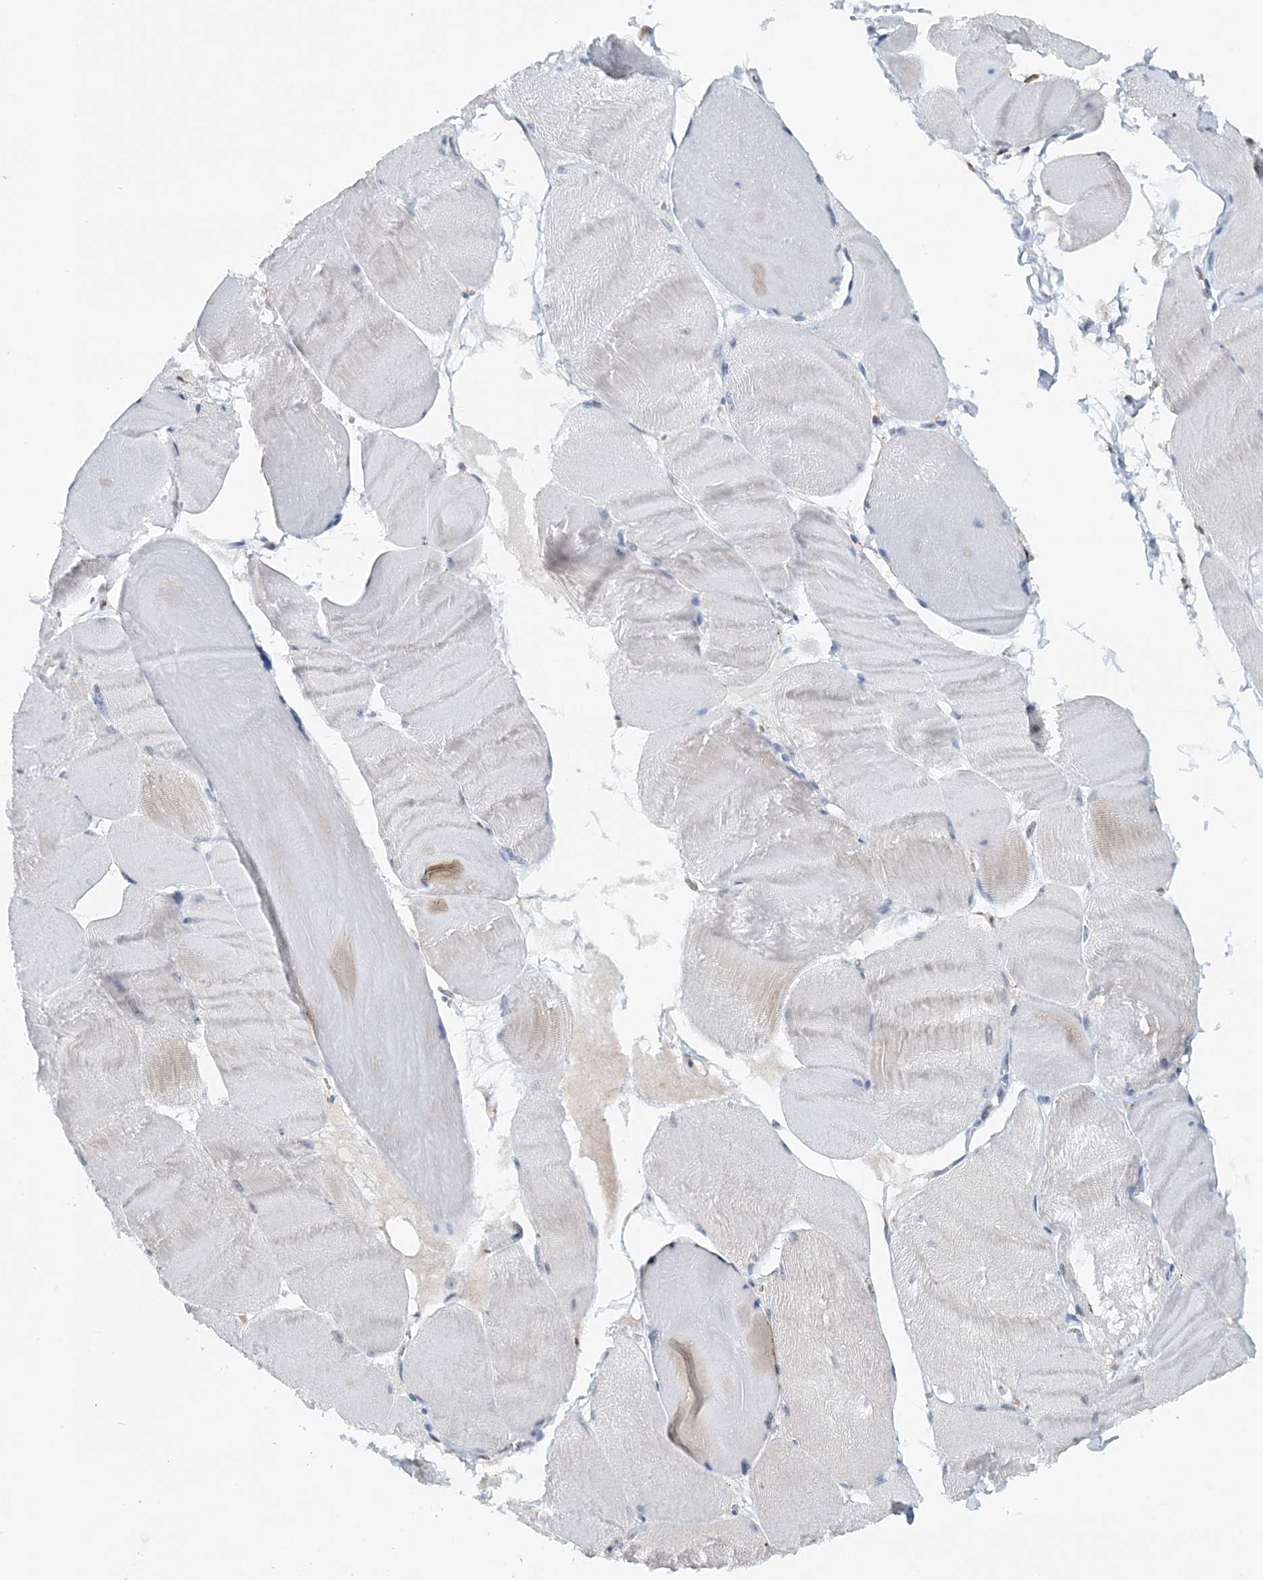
{"staining": {"intensity": "negative", "quantity": "none", "location": "none"}, "tissue": "skeletal muscle", "cell_type": "Myocytes", "image_type": "normal", "snomed": [{"axis": "morphology", "description": "Normal tissue, NOS"}, {"axis": "morphology", "description": "Basal cell carcinoma"}, {"axis": "topography", "description": "Skeletal muscle"}], "caption": "Human skeletal muscle stained for a protein using IHC shows no expression in myocytes.", "gene": "ASCL4", "patient": {"sex": "female", "age": 64}}